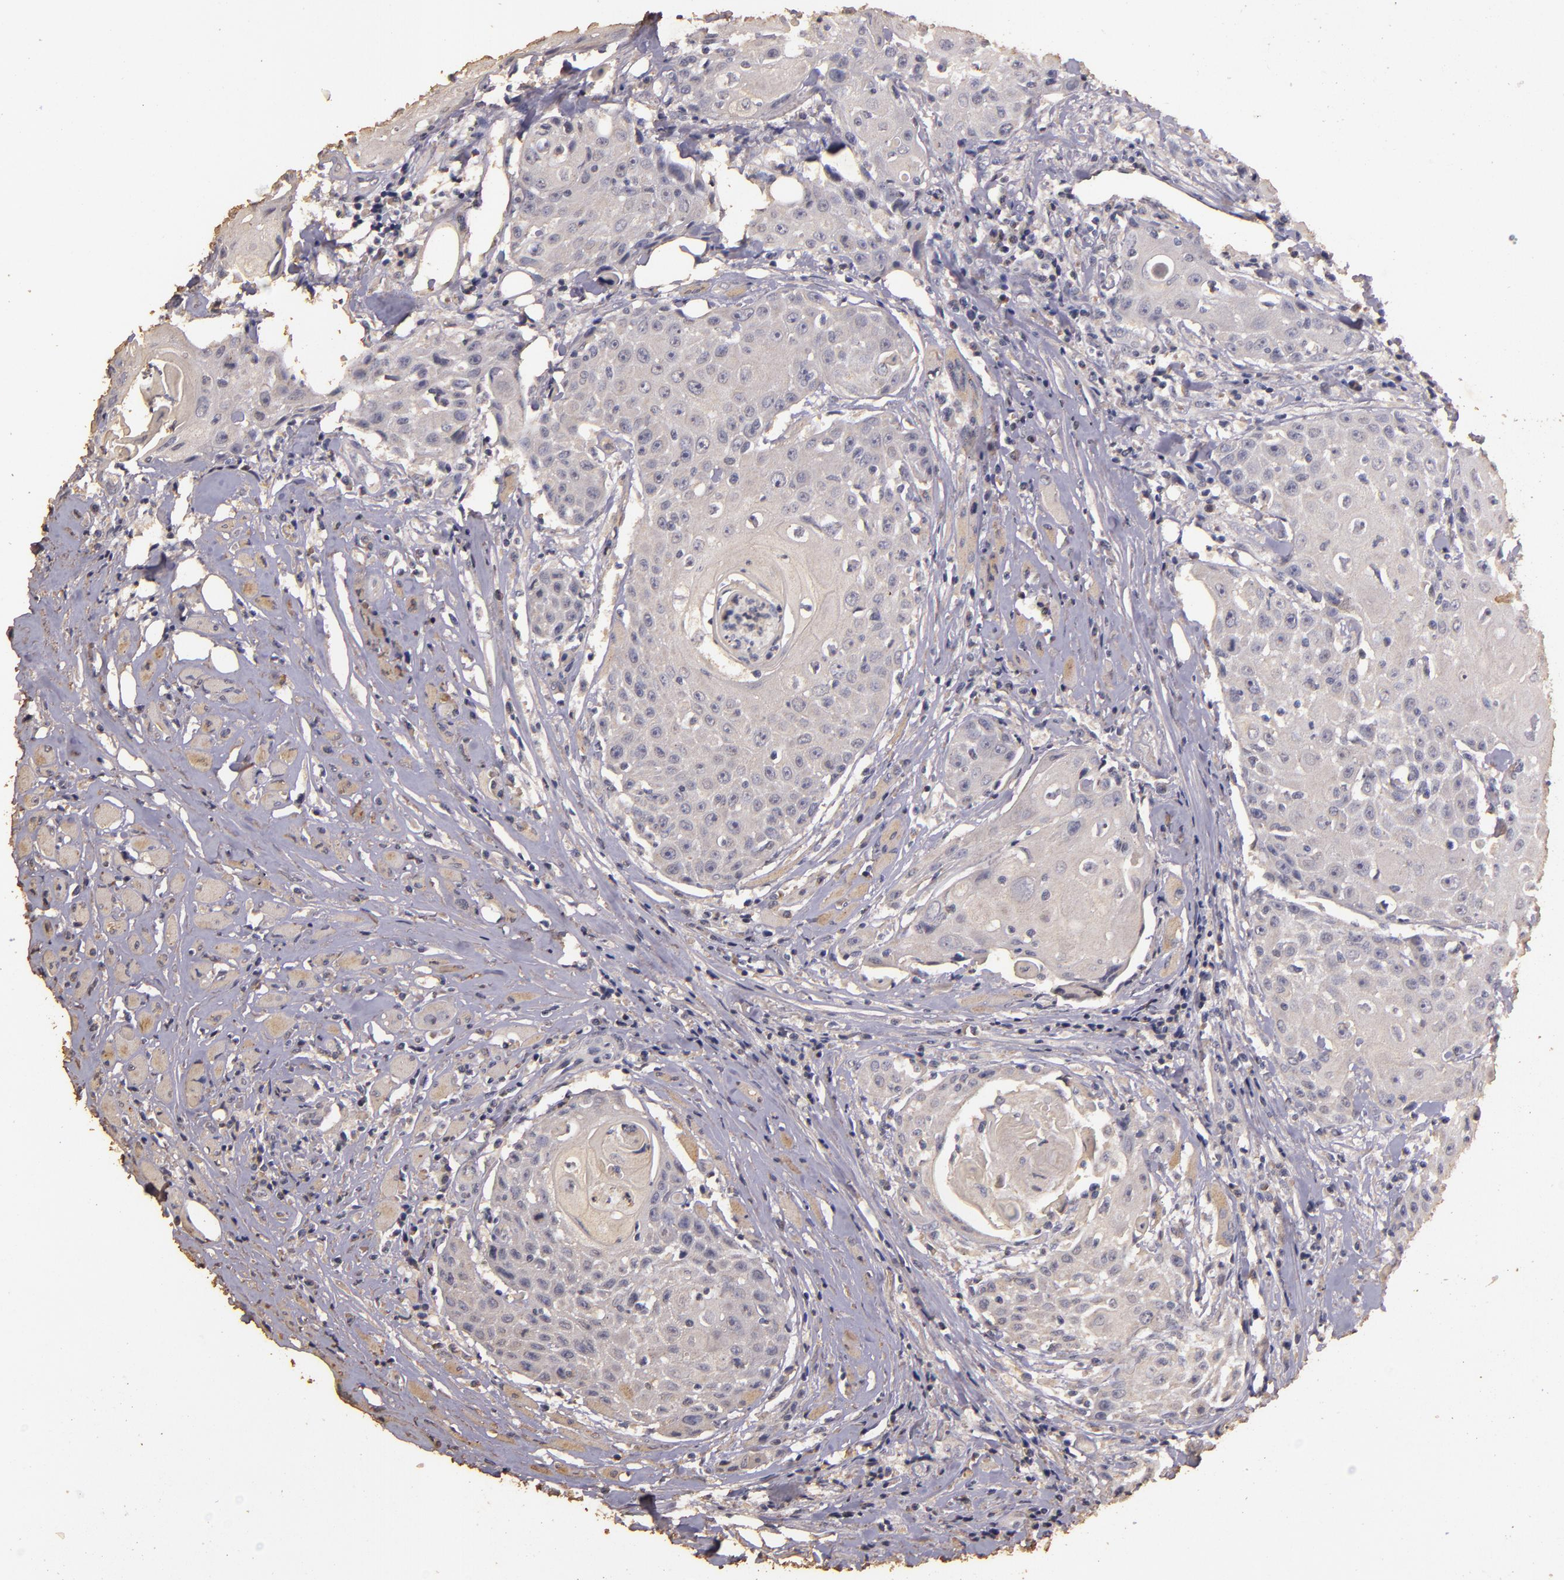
{"staining": {"intensity": "negative", "quantity": "none", "location": "none"}, "tissue": "head and neck cancer", "cell_type": "Tumor cells", "image_type": "cancer", "snomed": [{"axis": "morphology", "description": "Squamous cell carcinoma, NOS"}, {"axis": "topography", "description": "Oral tissue"}, {"axis": "topography", "description": "Head-Neck"}], "caption": "The micrograph exhibits no staining of tumor cells in head and neck cancer. Brightfield microscopy of immunohistochemistry (IHC) stained with DAB (3,3'-diaminobenzidine) (brown) and hematoxylin (blue), captured at high magnification.", "gene": "BCL2L13", "patient": {"sex": "female", "age": 82}}